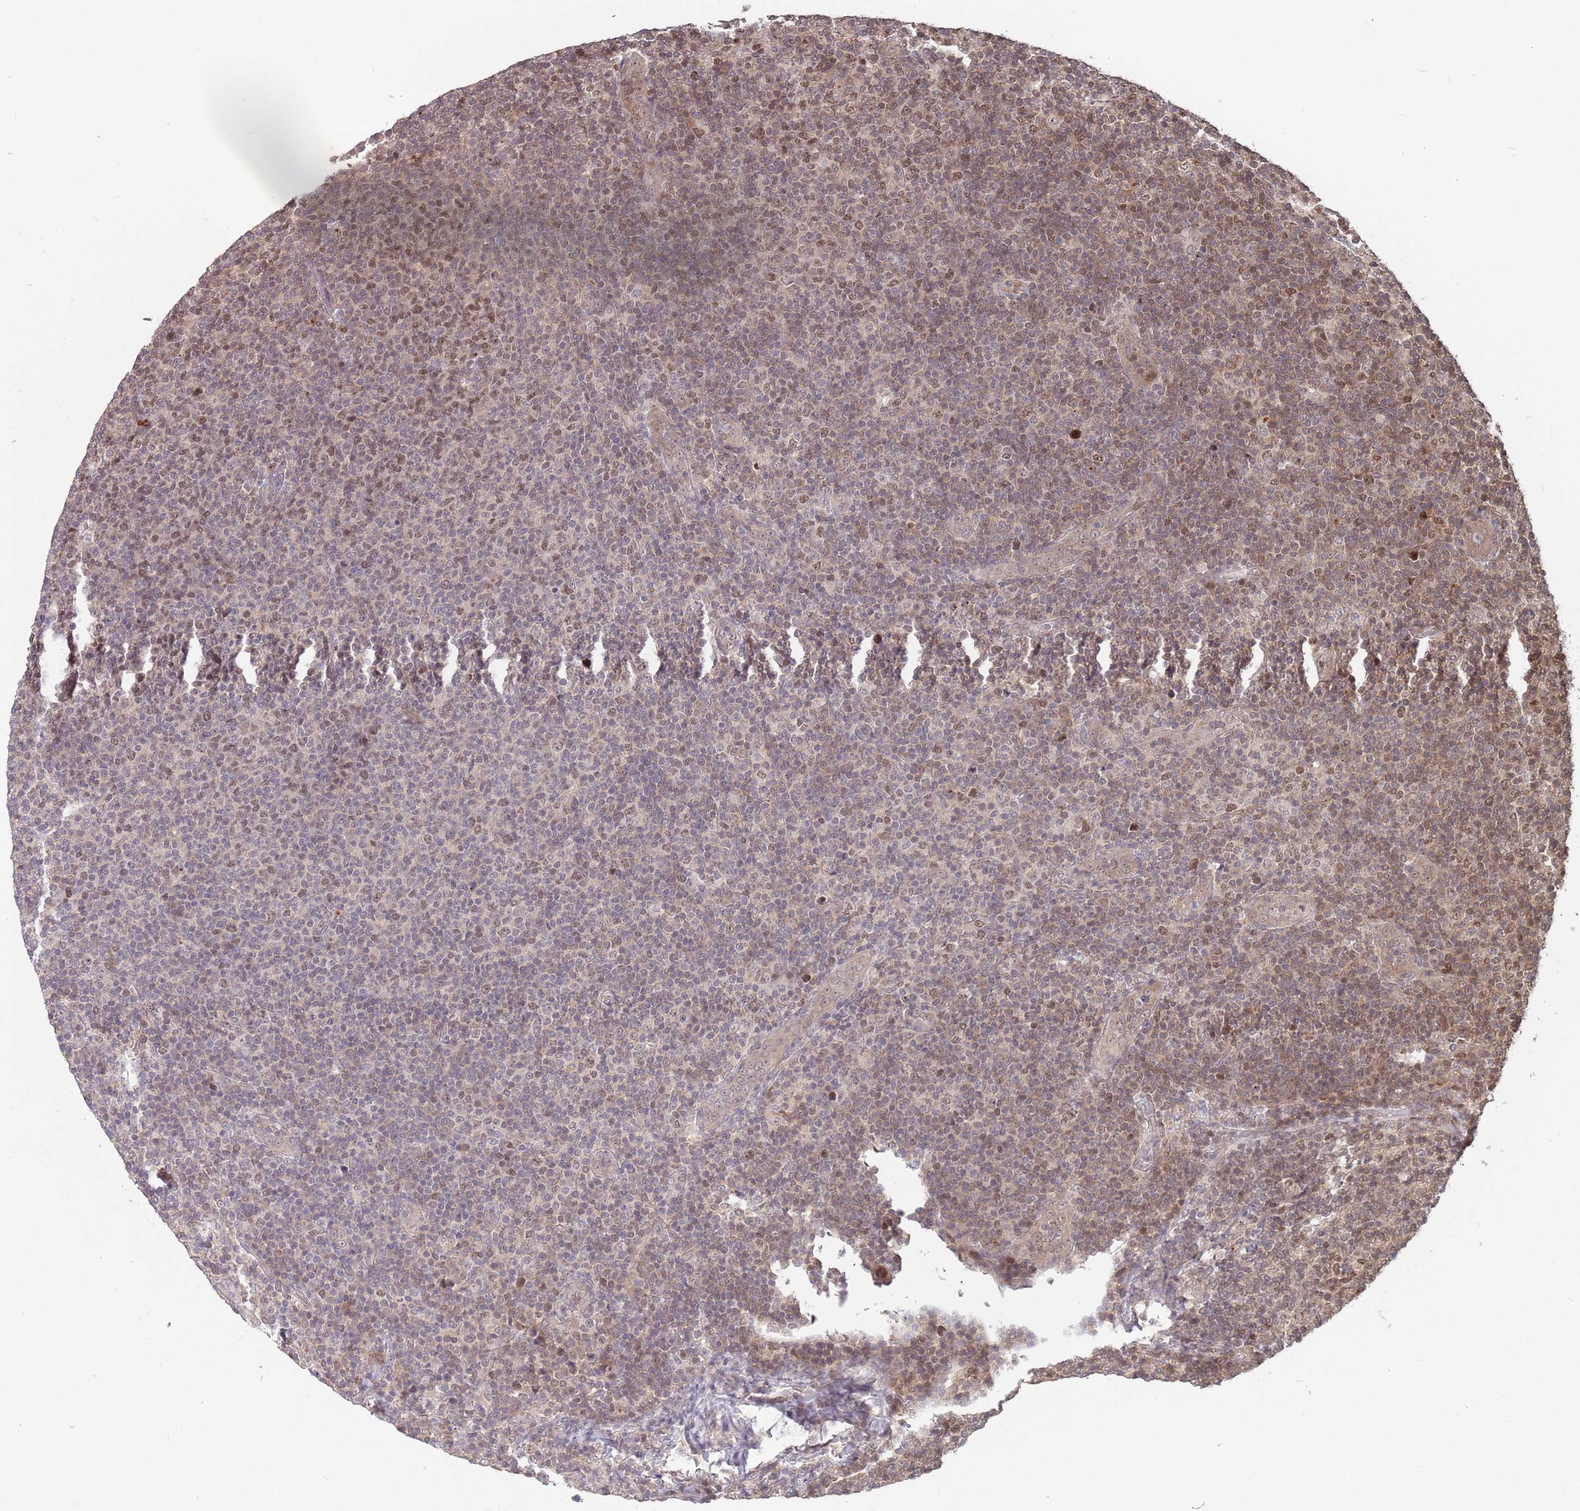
{"staining": {"intensity": "weak", "quantity": "25%-75%", "location": "nuclear"}, "tissue": "lymphoma", "cell_type": "Tumor cells", "image_type": "cancer", "snomed": [{"axis": "morphology", "description": "Malignant lymphoma, non-Hodgkin's type, Low grade"}, {"axis": "topography", "description": "Lymph node"}], "caption": "A brown stain highlights weak nuclear expression of a protein in malignant lymphoma, non-Hodgkin's type (low-grade) tumor cells.", "gene": "SALL1", "patient": {"sex": "male", "age": 66}}